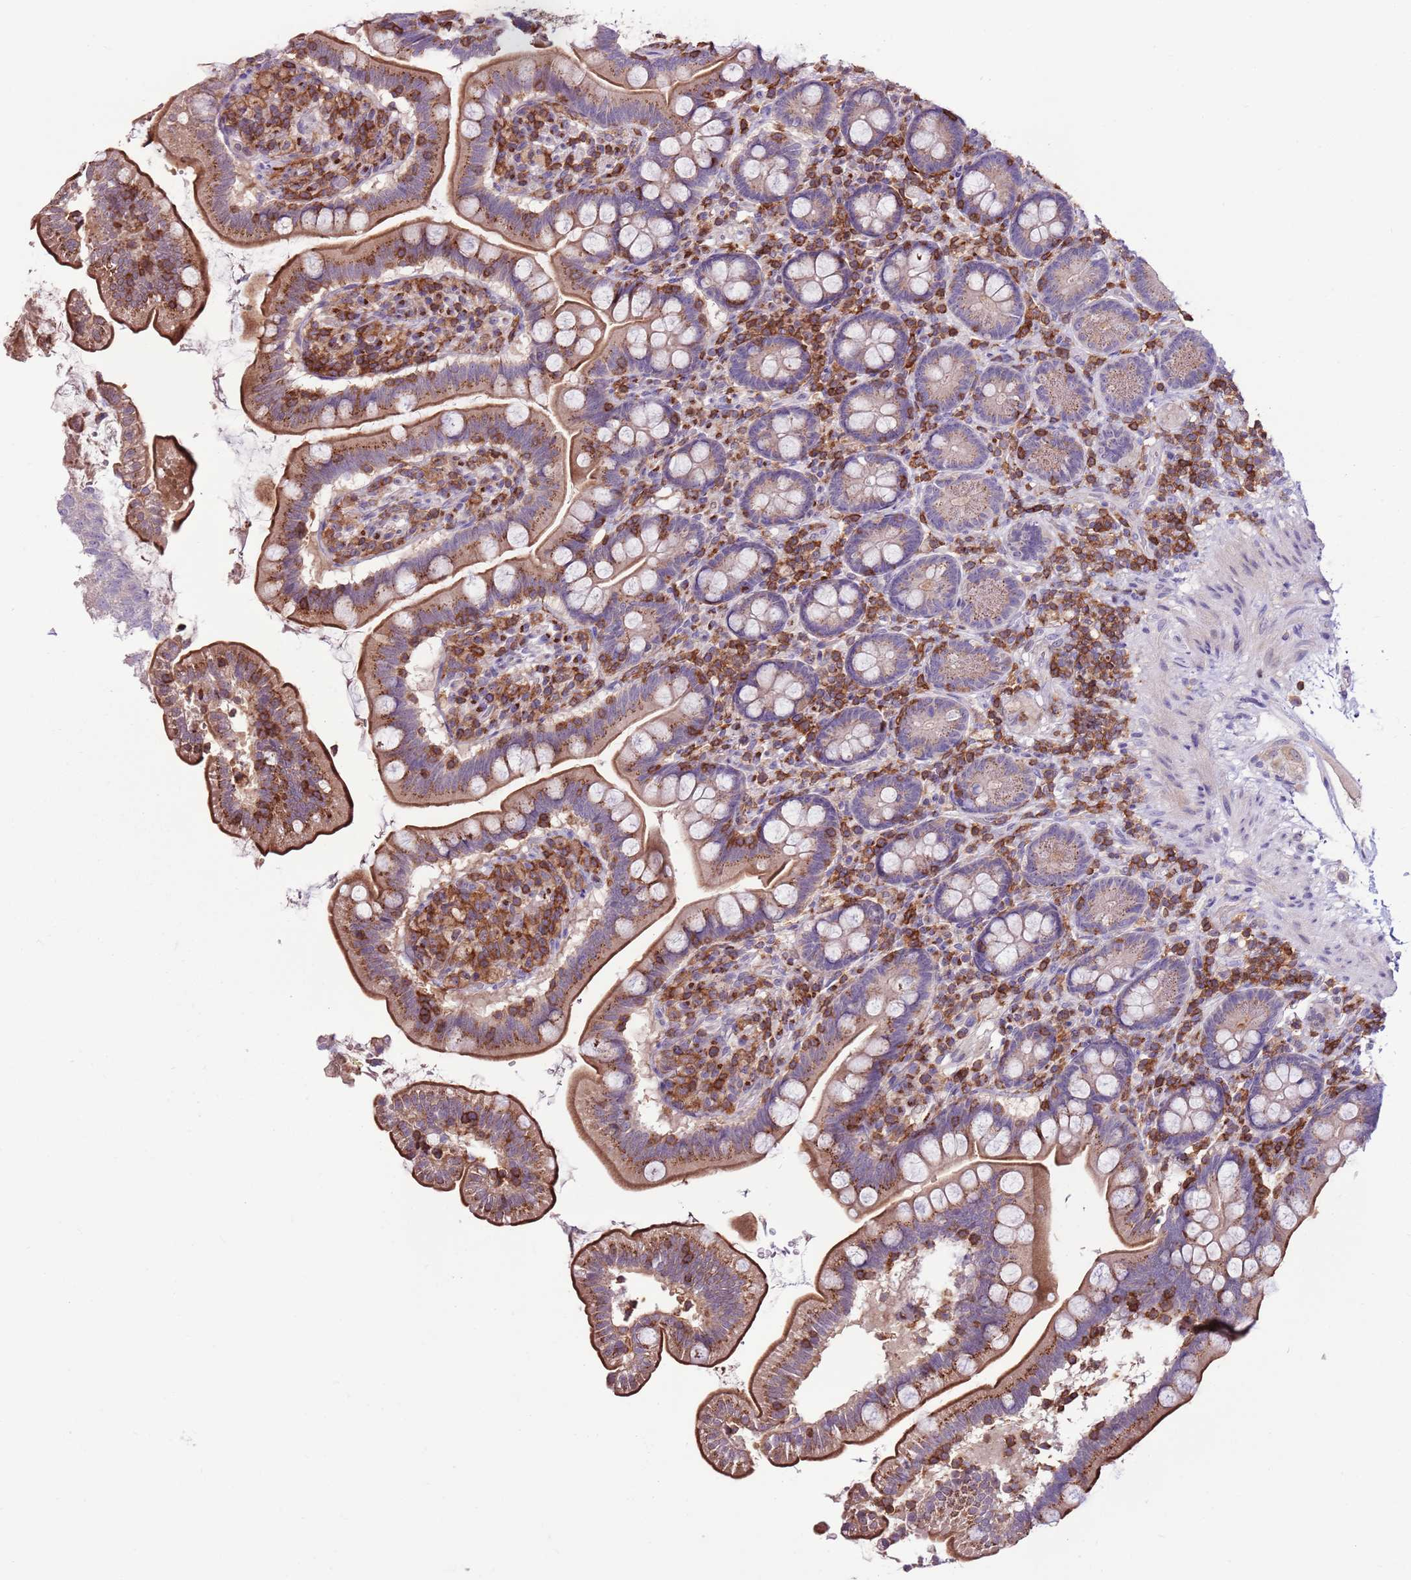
{"staining": {"intensity": "moderate", "quantity": ">75%", "location": "cytoplasmic/membranous"}, "tissue": "small intestine", "cell_type": "Glandular cells", "image_type": "normal", "snomed": [{"axis": "morphology", "description": "Normal tissue, NOS"}, {"axis": "topography", "description": "Small intestine"}], "caption": "Immunohistochemical staining of unremarkable small intestine displays moderate cytoplasmic/membranous protein staining in about >75% of glandular cells.", "gene": "ZSWIM1", "patient": {"sex": "female", "age": 64}}